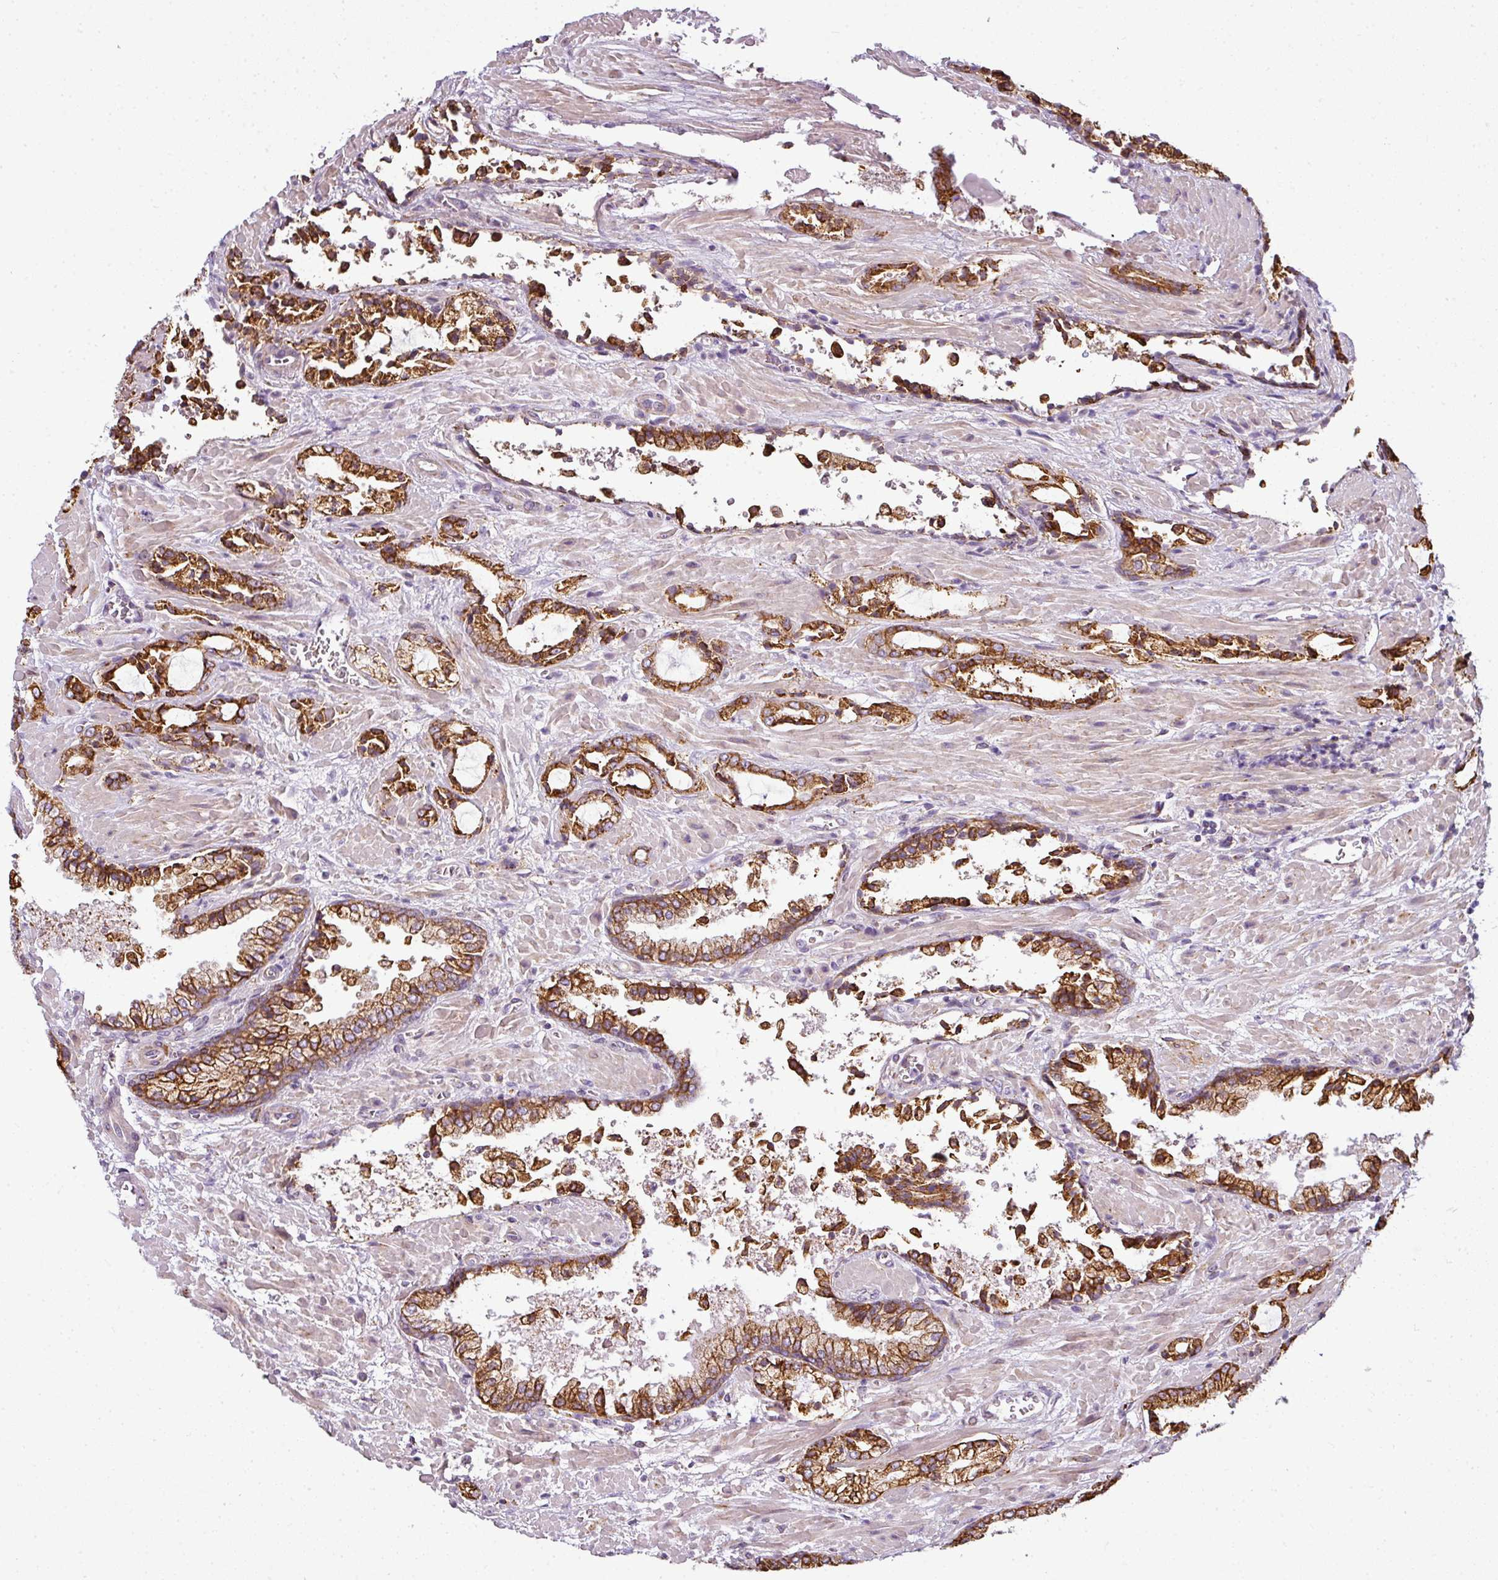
{"staining": {"intensity": "strong", "quantity": ">75%", "location": "cytoplasmic/membranous"}, "tissue": "prostate cancer", "cell_type": "Tumor cells", "image_type": "cancer", "snomed": [{"axis": "morphology", "description": "Adenocarcinoma, High grade"}, {"axis": "topography", "description": "Prostate"}], "caption": "Immunohistochemical staining of adenocarcinoma (high-grade) (prostate) displays strong cytoplasmic/membranous protein expression in approximately >75% of tumor cells.", "gene": "ANKRD18A", "patient": {"sex": "male", "age": 68}}